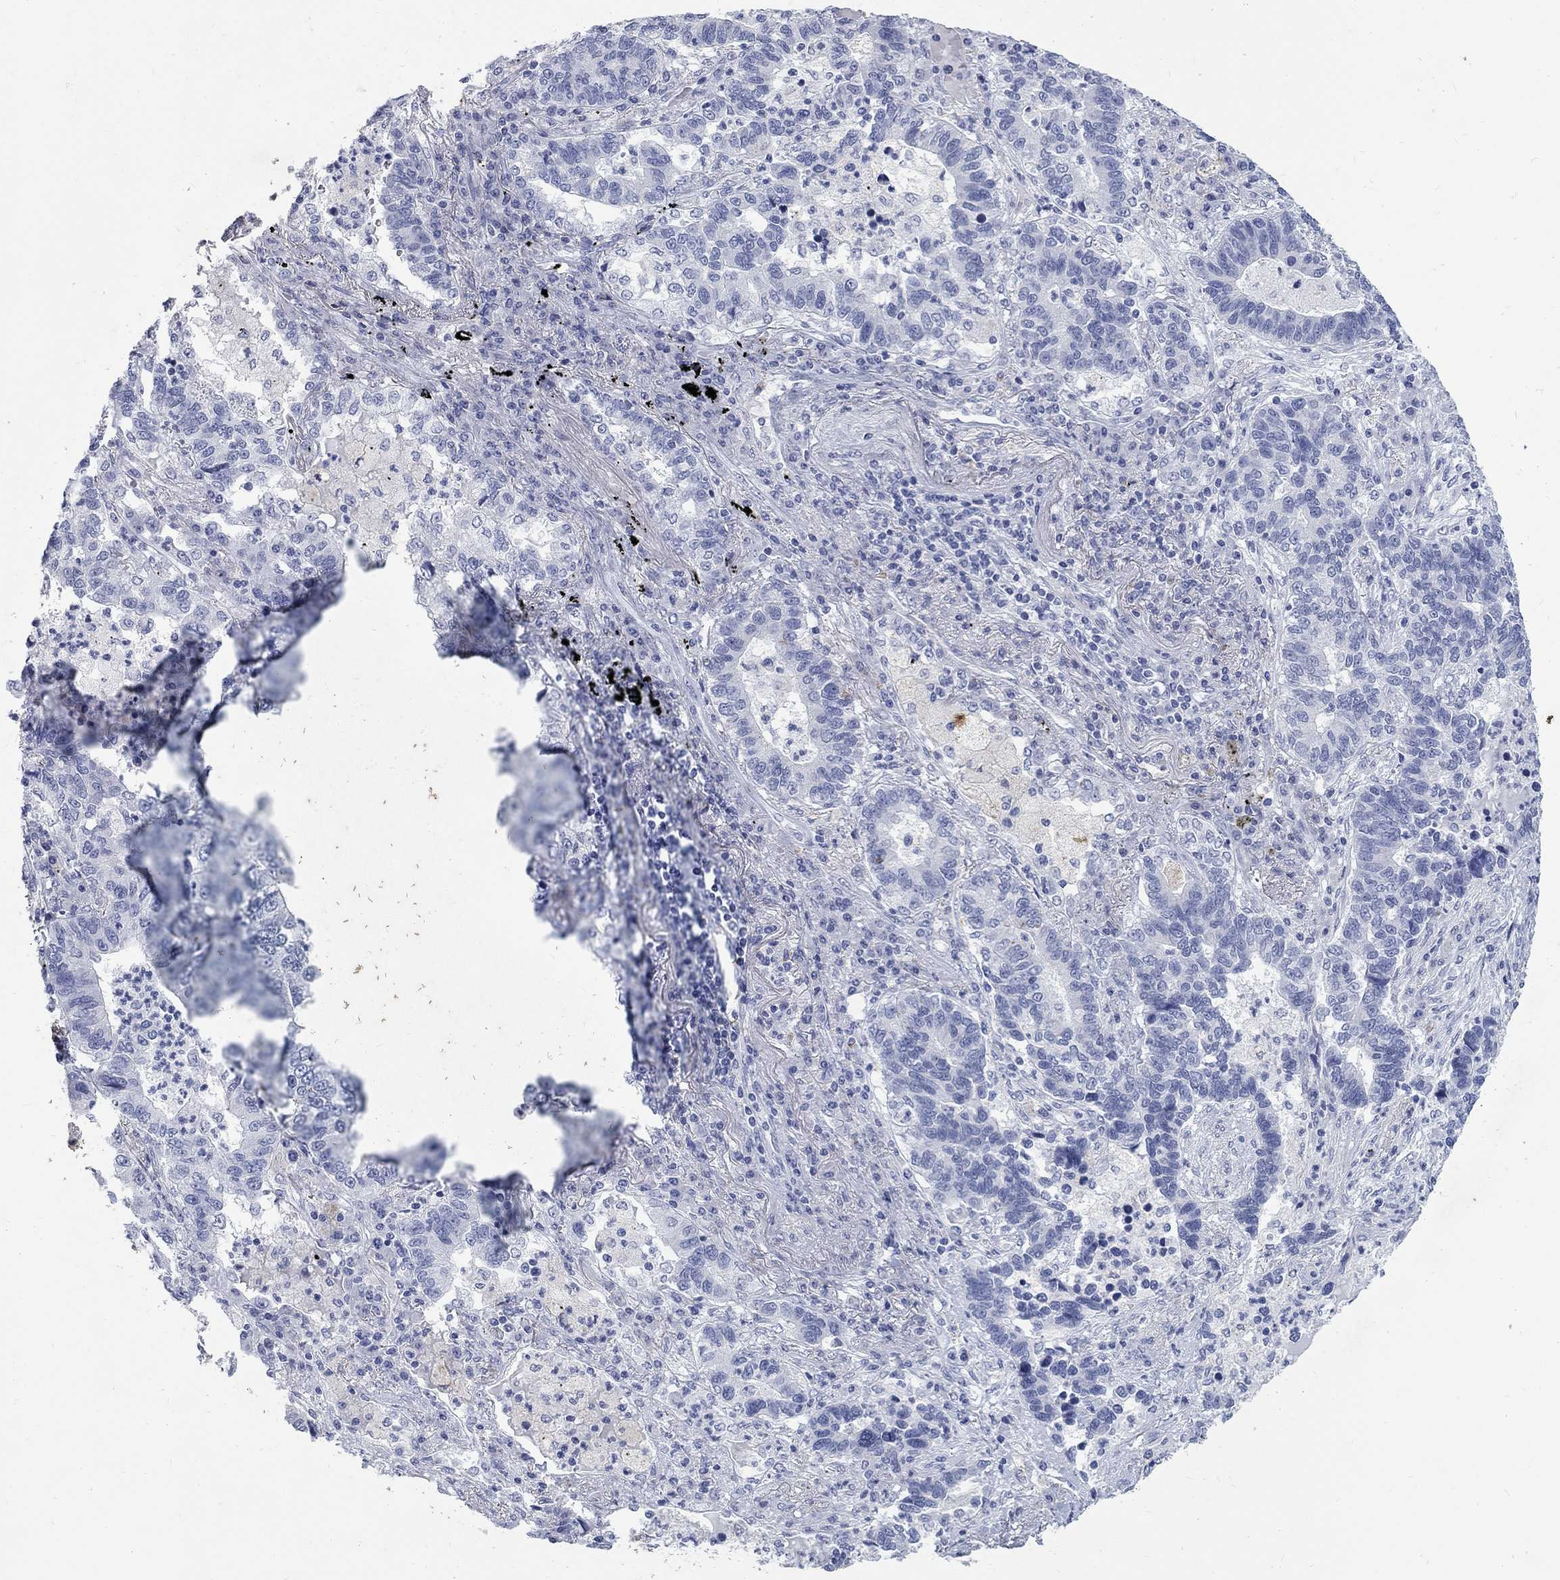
{"staining": {"intensity": "negative", "quantity": "none", "location": "none"}, "tissue": "lung cancer", "cell_type": "Tumor cells", "image_type": "cancer", "snomed": [{"axis": "morphology", "description": "Adenocarcinoma, NOS"}, {"axis": "topography", "description": "Lung"}], "caption": "Immunohistochemistry (IHC) micrograph of adenocarcinoma (lung) stained for a protein (brown), which demonstrates no positivity in tumor cells.", "gene": "RFTN2", "patient": {"sex": "female", "age": 57}}